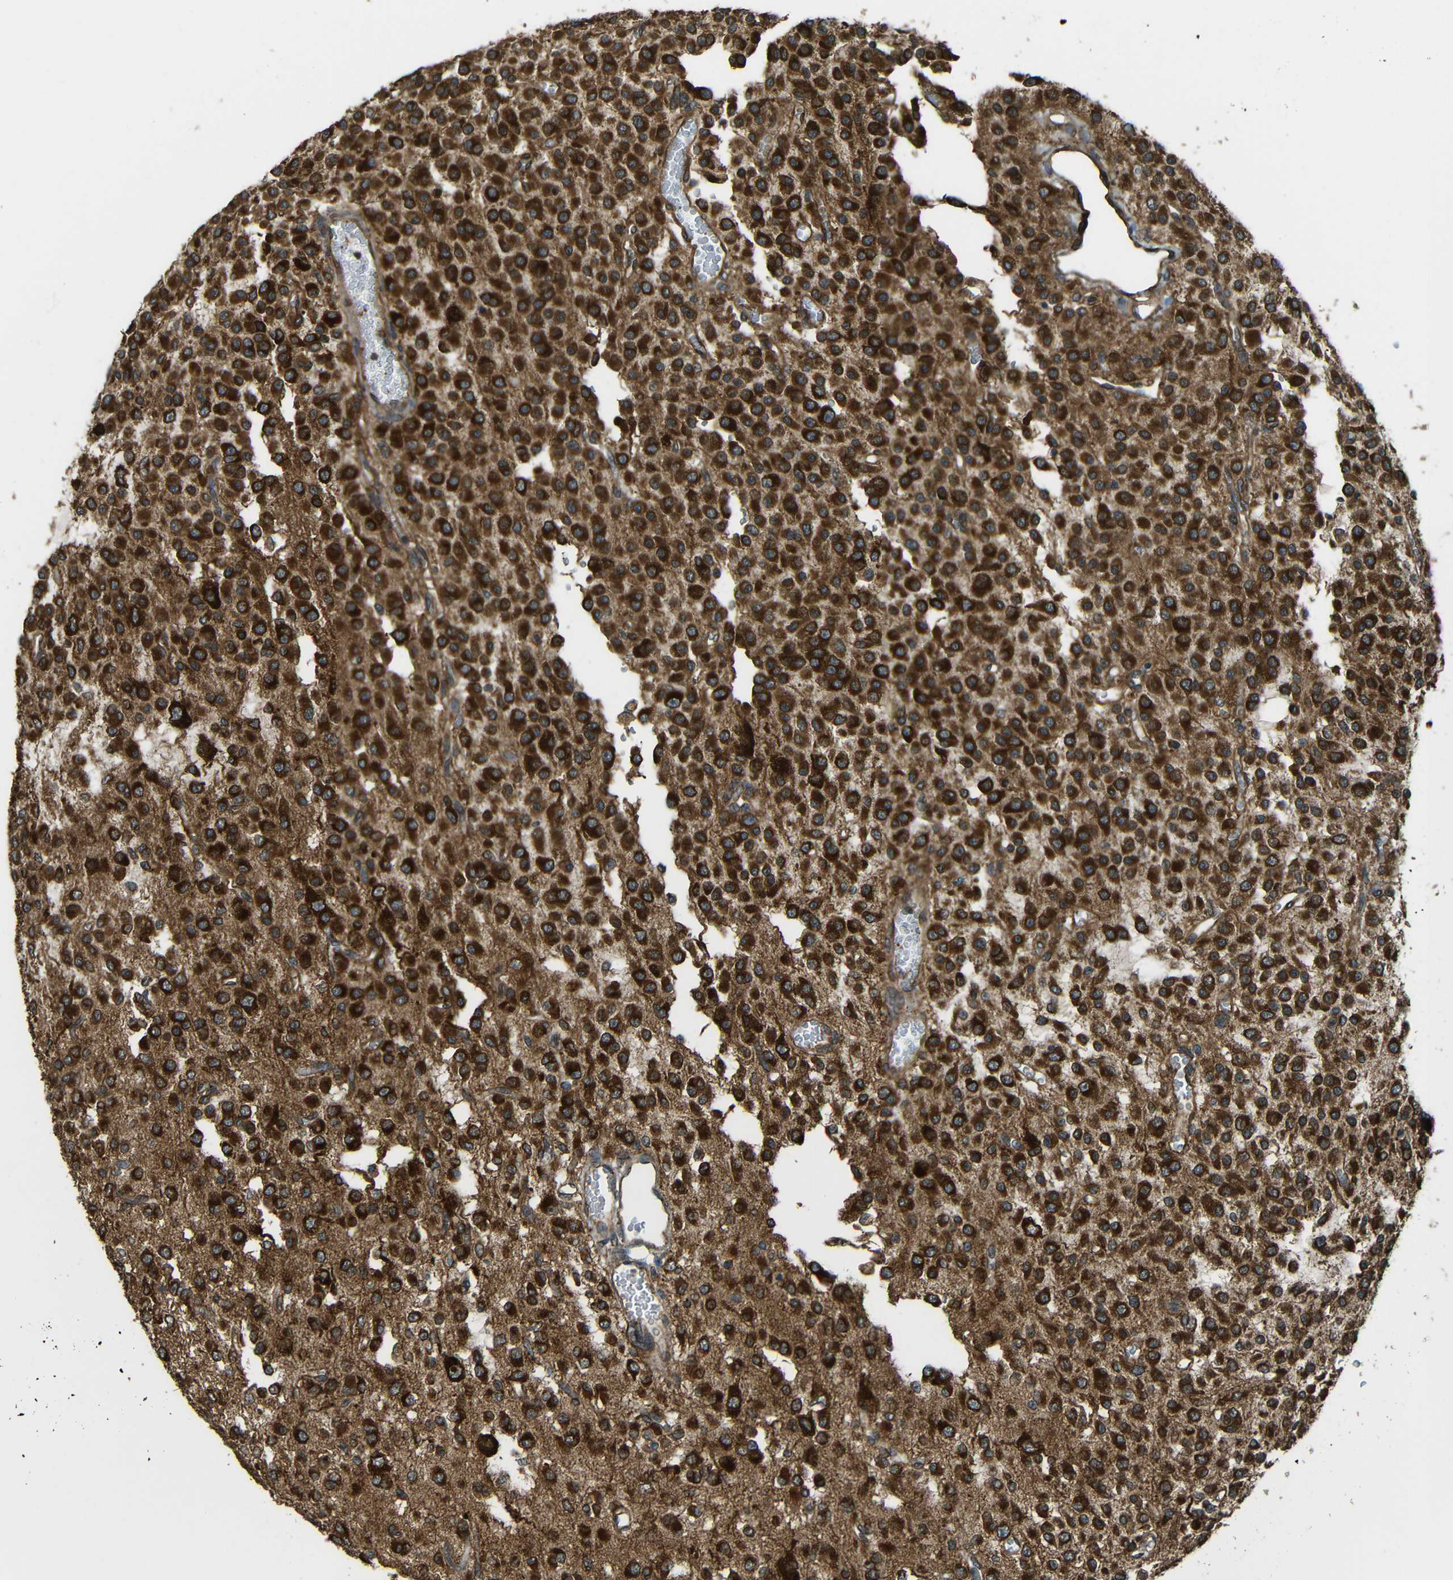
{"staining": {"intensity": "strong", "quantity": ">75%", "location": "cytoplasmic/membranous"}, "tissue": "glioma", "cell_type": "Tumor cells", "image_type": "cancer", "snomed": [{"axis": "morphology", "description": "Glioma, malignant, Low grade"}, {"axis": "topography", "description": "Brain"}], "caption": "Immunohistochemistry (IHC) (DAB) staining of glioma exhibits strong cytoplasmic/membranous protein positivity in about >75% of tumor cells.", "gene": "VAPB", "patient": {"sex": "male", "age": 38}}